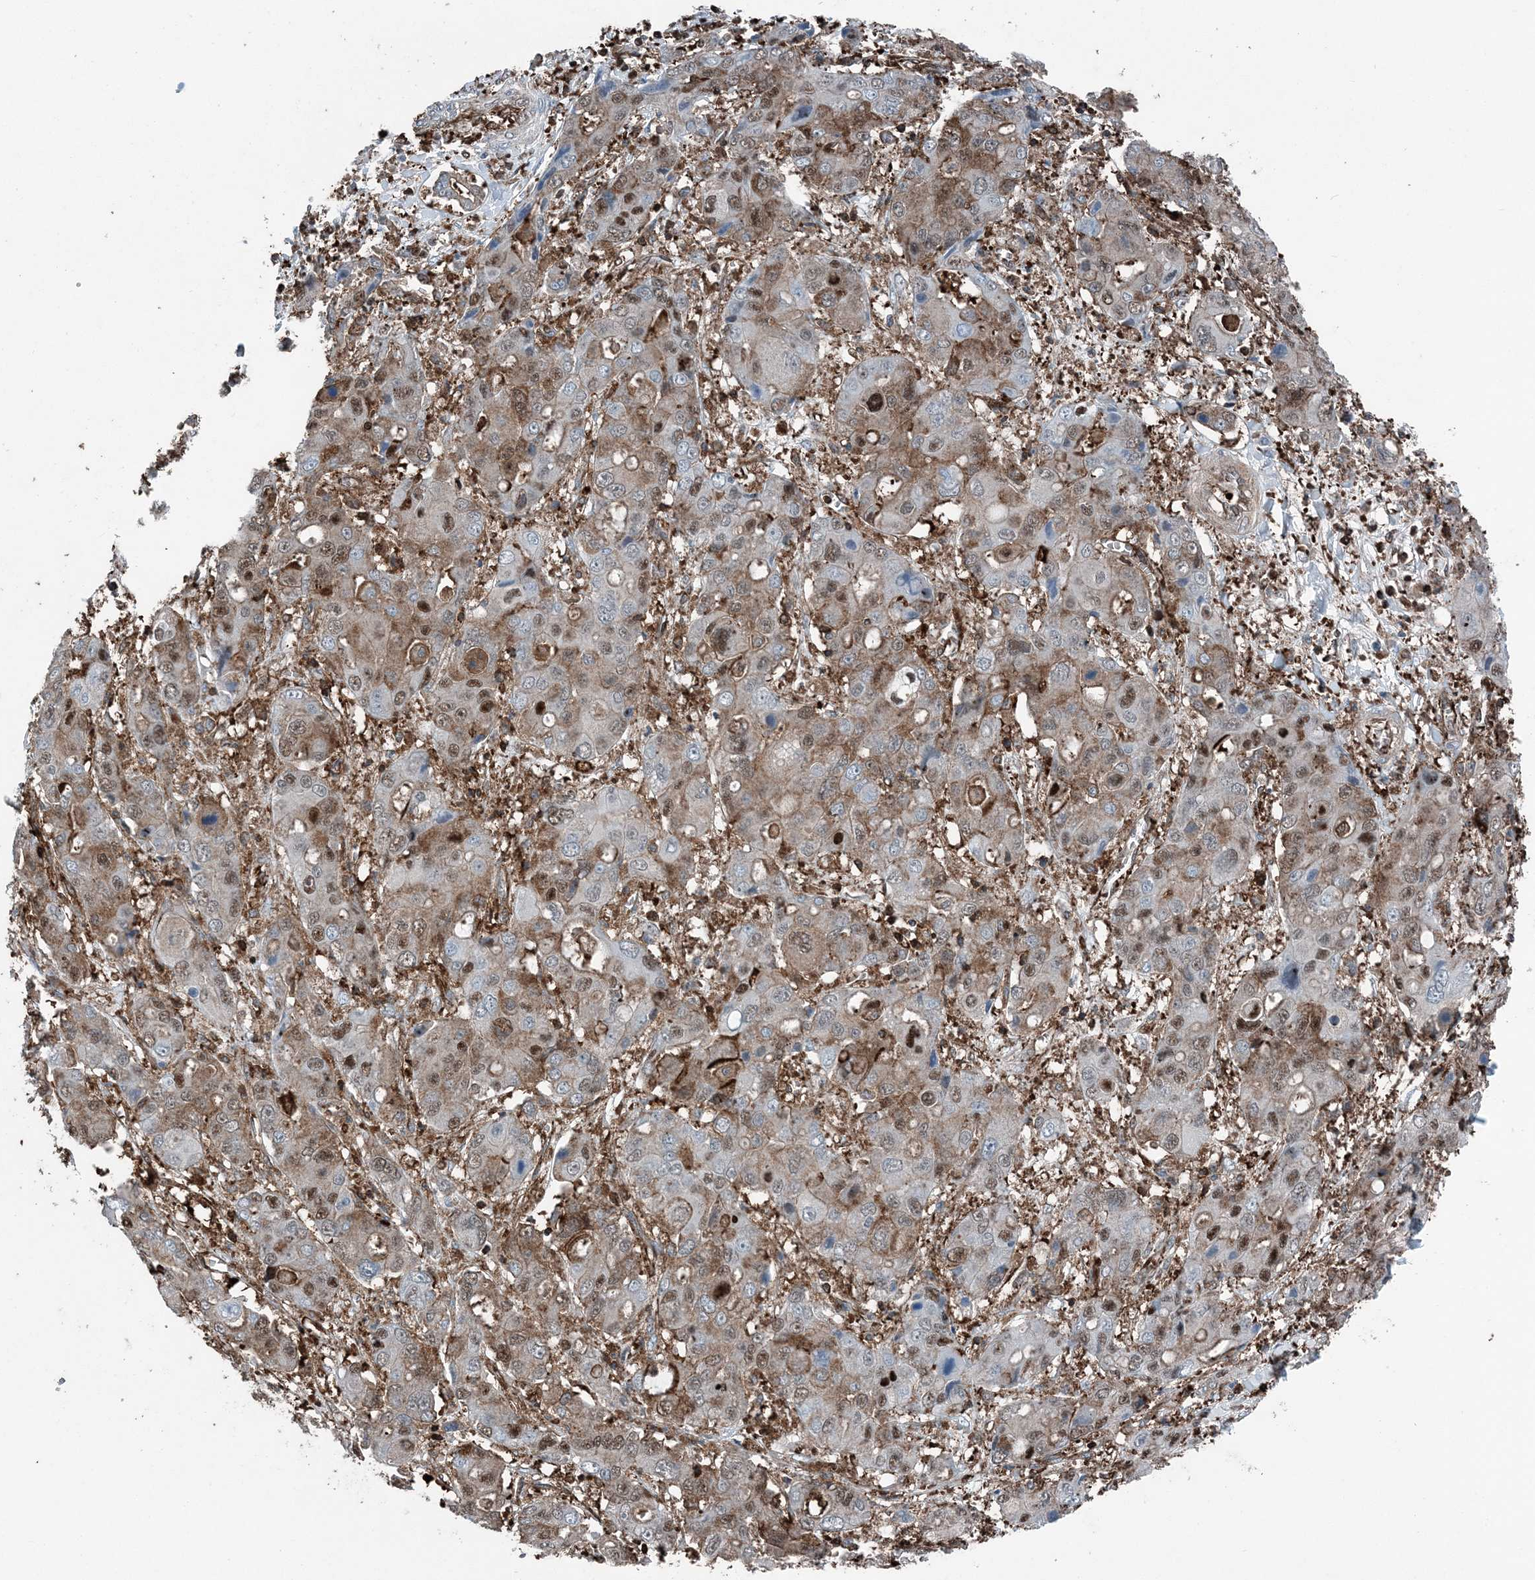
{"staining": {"intensity": "moderate", "quantity": ">75%", "location": "cytoplasmic/membranous,nuclear"}, "tissue": "liver cancer", "cell_type": "Tumor cells", "image_type": "cancer", "snomed": [{"axis": "morphology", "description": "Cholangiocarcinoma"}, {"axis": "topography", "description": "Liver"}], "caption": "Cholangiocarcinoma (liver) stained for a protein (brown) exhibits moderate cytoplasmic/membranous and nuclear positive staining in approximately >75% of tumor cells.", "gene": "CFL1", "patient": {"sex": "male", "age": 67}}